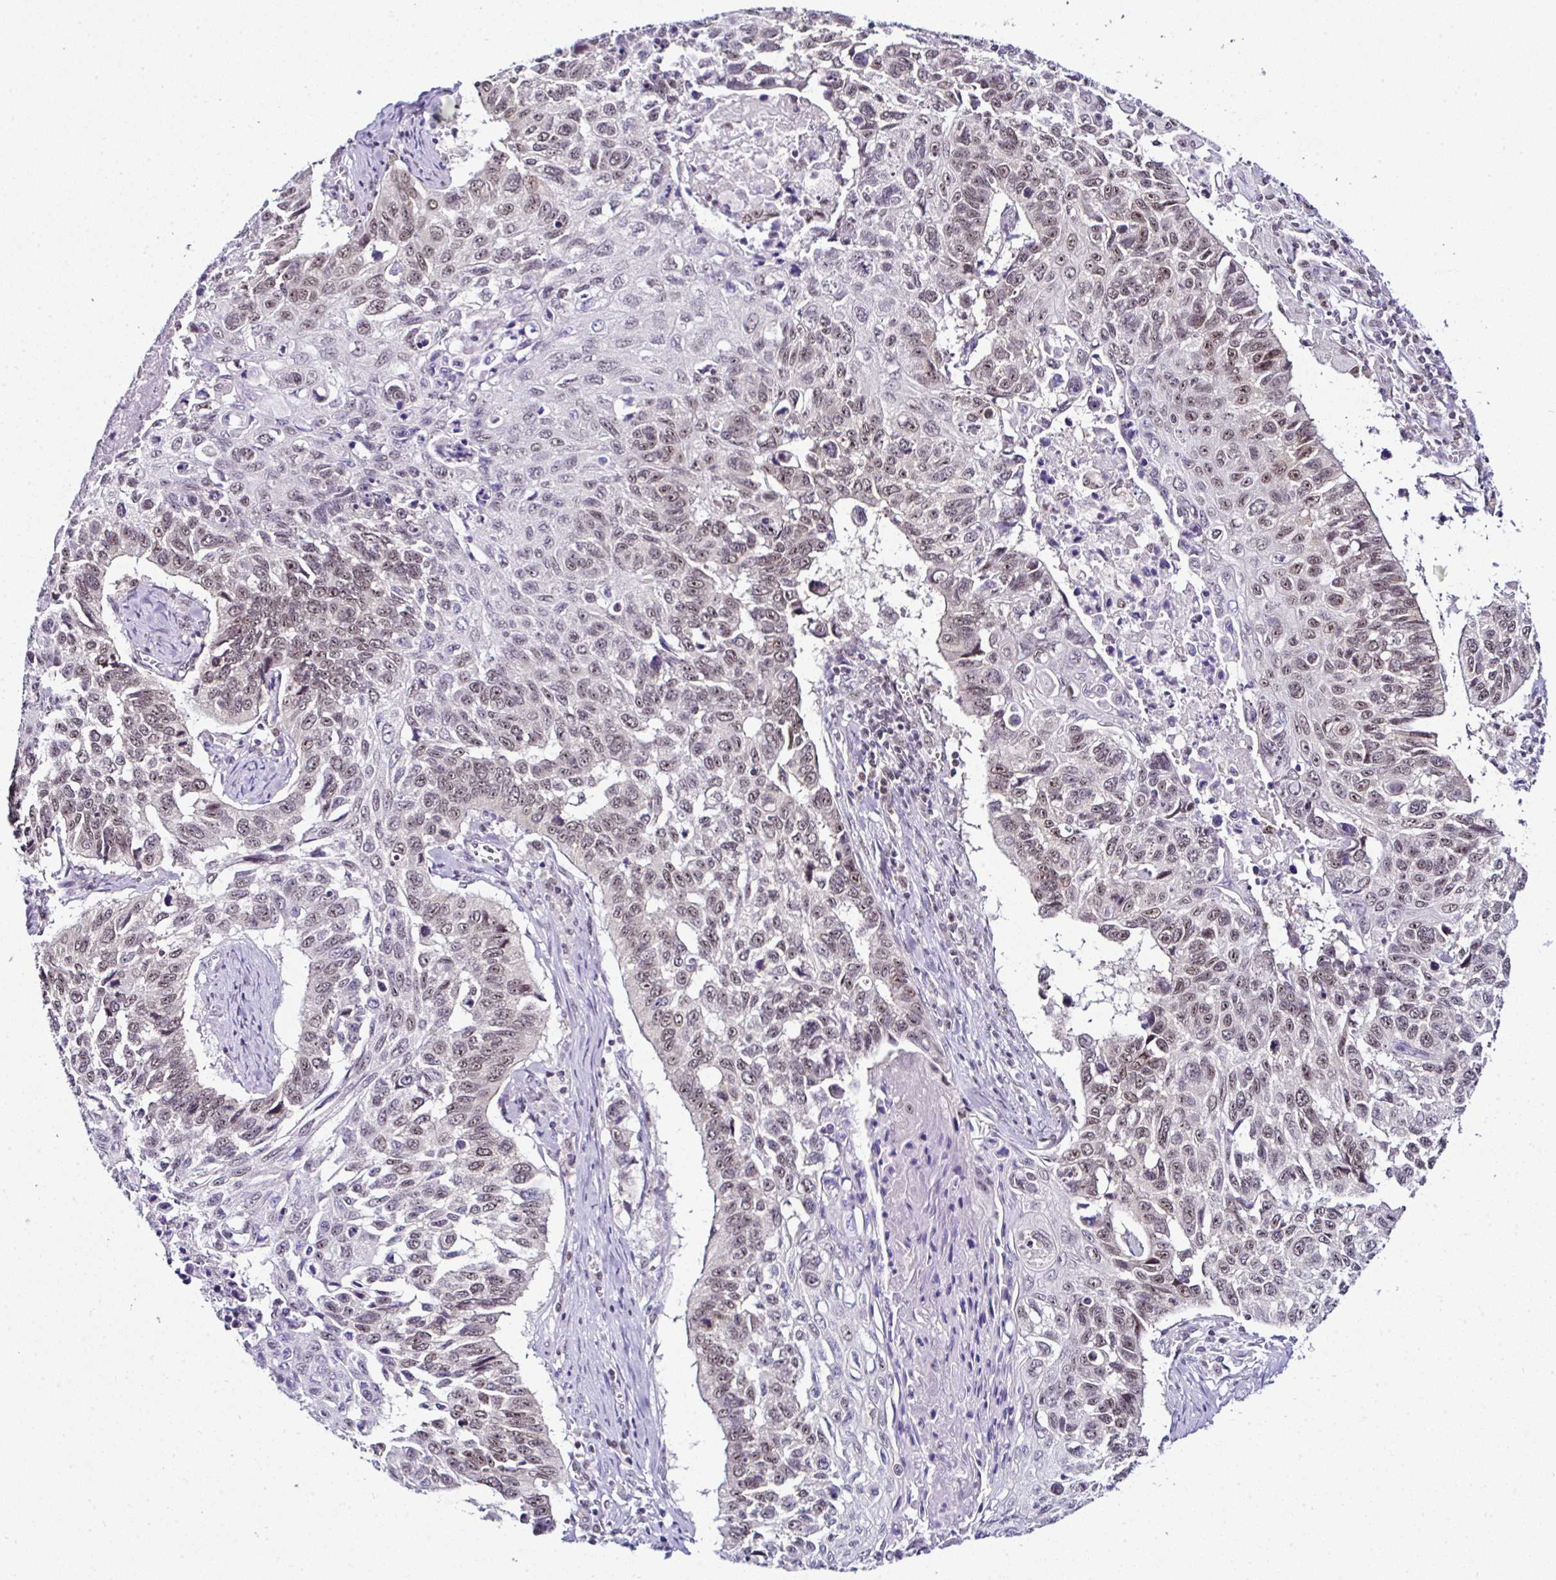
{"staining": {"intensity": "moderate", "quantity": ">75%", "location": "nuclear"}, "tissue": "lung cancer", "cell_type": "Tumor cells", "image_type": "cancer", "snomed": [{"axis": "morphology", "description": "Squamous cell carcinoma, NOS"}, {"axis": "topography", "description": "Lung"}], "caption": "The immunohistochemical stain highlights moderate nuclear staining in tumor cells of lung squamous cell carcinoma tissue. (DAB = brown stain, brightfield microscopy at high magnification).", "gene": "PTPN2", "patient": {"sex": "male", "age": 62}}